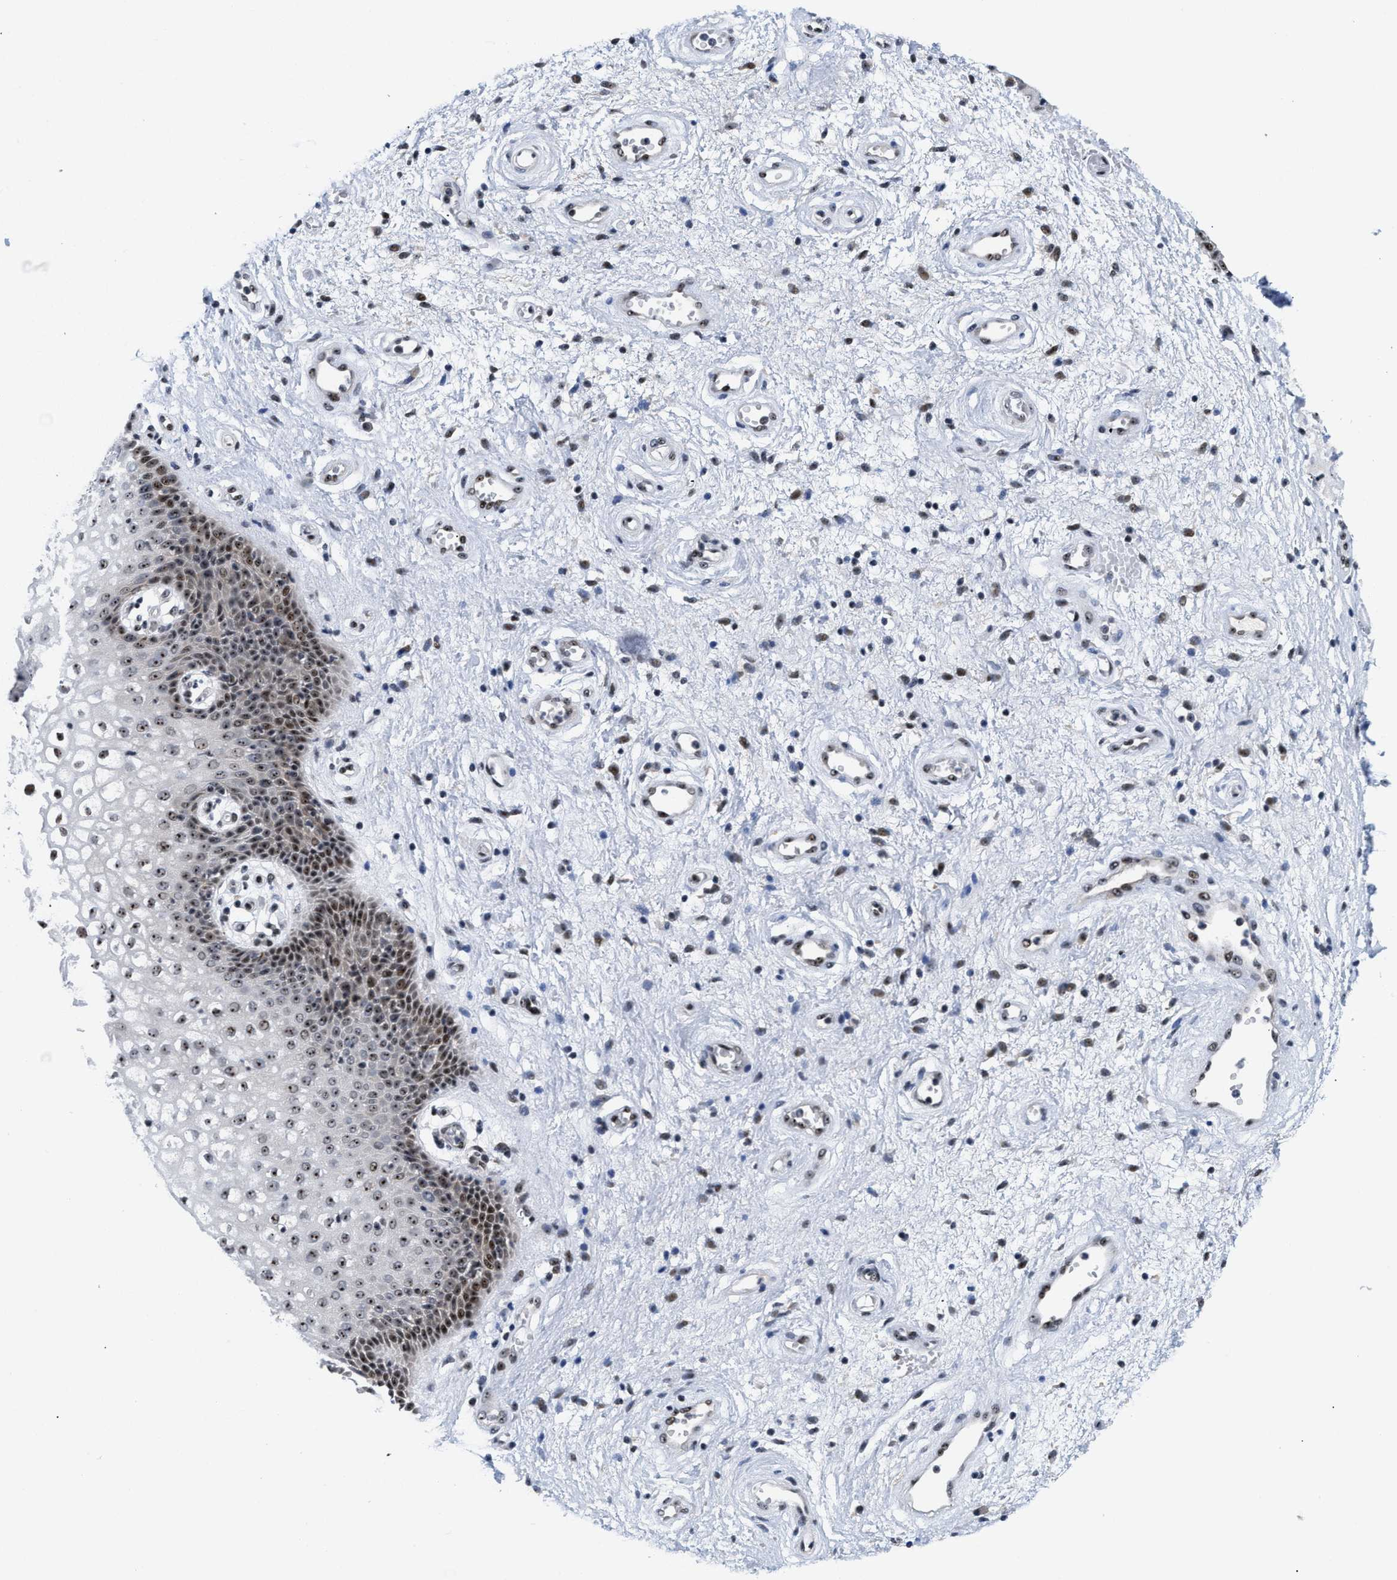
{"staining": {"intensity": "strong", "quantity": ">75%", "location": "nuclear"}, "tissue": "vagina", "cell_type": "Squamous epithelial cells", "image_type": "normal", "snomed": [{"axis": "morphology", "description": "Normal tissue, NOS"}, {"axis": "topography", "description": "Vagina"}], "caption": "This photomicrograph exhibits immunohistochemistry (IHC) staining of unremarkable human vagina, with high strong nuclear staining in about >75% of squamous epithelial cells.", "gene": "NOP58", "patient": {"sex": "female", "age": 34}}